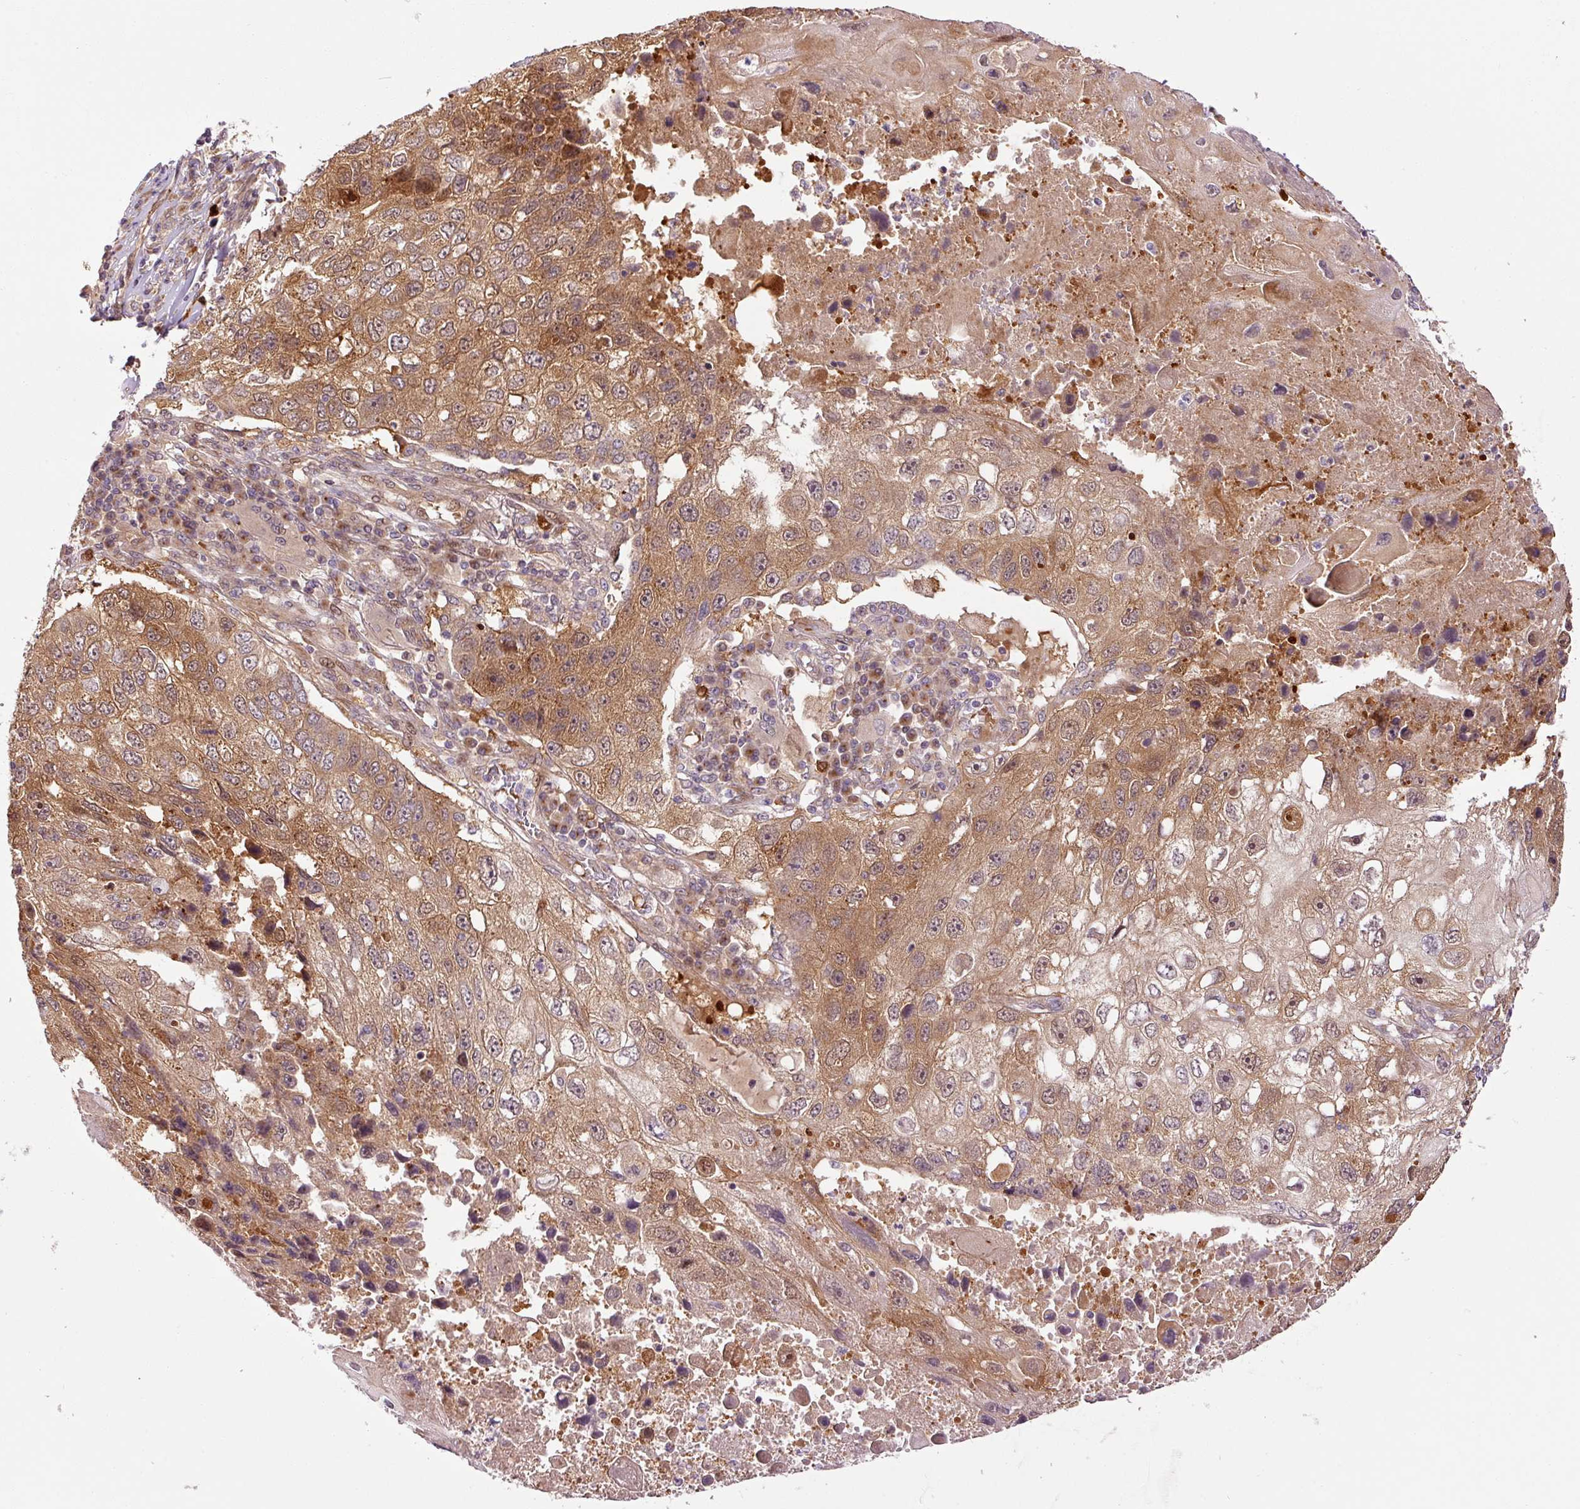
{"staining": {"intensity": "moderate", "quantity": ">75%", "location": "cytoplasmic/membranous,nuclear"}, "tissue": "lung cancer", "cell_type": "Tumor cells", "image_type": "cancer", "snomed": [{"axis": "morphology", "description": "Squamous cell carcinoma, NOS"}, {"axis": "topography", "description": "Lung"}], "caption": "Lung cancer (squamous cell carcinoma) tissue demonstrates moderate cytoplasmic/membranous and nuclear expression in about >75% of tumor cells", "gene": "PPP1R14B", "patient": {"sex": "male", "age": 61}}